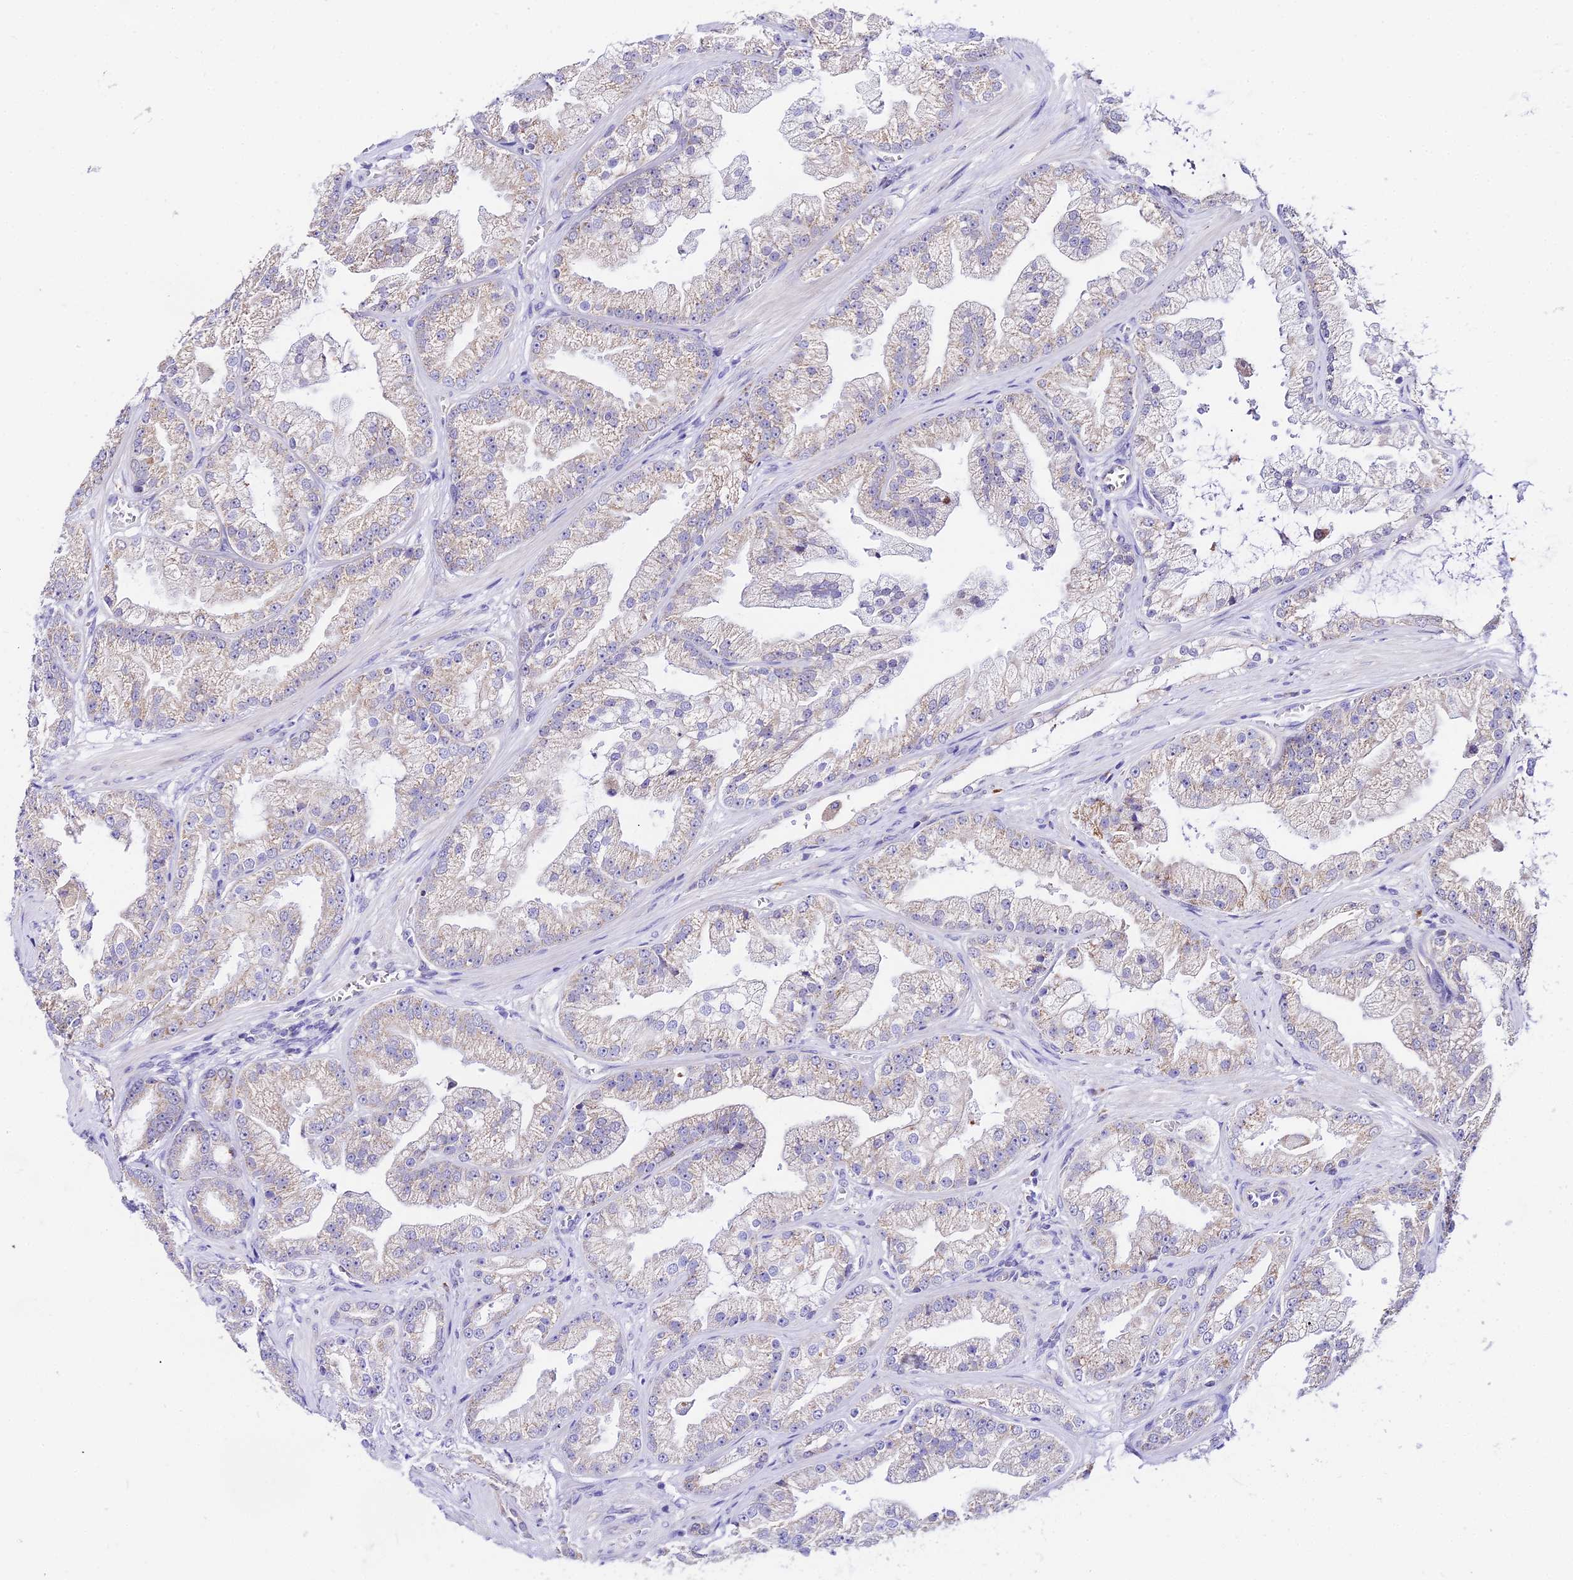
{"staining": {"intensity": "moderate", "quantity": "<25%", "location": "cytoplasmic/membranous"}, "tissue": "prostate cancer", "cell_type": "Tumor cells", "image_type": "cancer", "snomed": [{"axis": "morphology", "description": "Adenocarcinoma, Low grade"}, {"axis": "topography", "description": "Prostate"}], "caption": "This is a micrograph of immunohistochemistry (IHC) staining of prostate adenocarcinoma (low-grade), which shows moderate expression in the cytoplasmic/membranous of tumor cells.", "gene": "ATP5PB", "patient": {"sex": "male", "age": 57}}